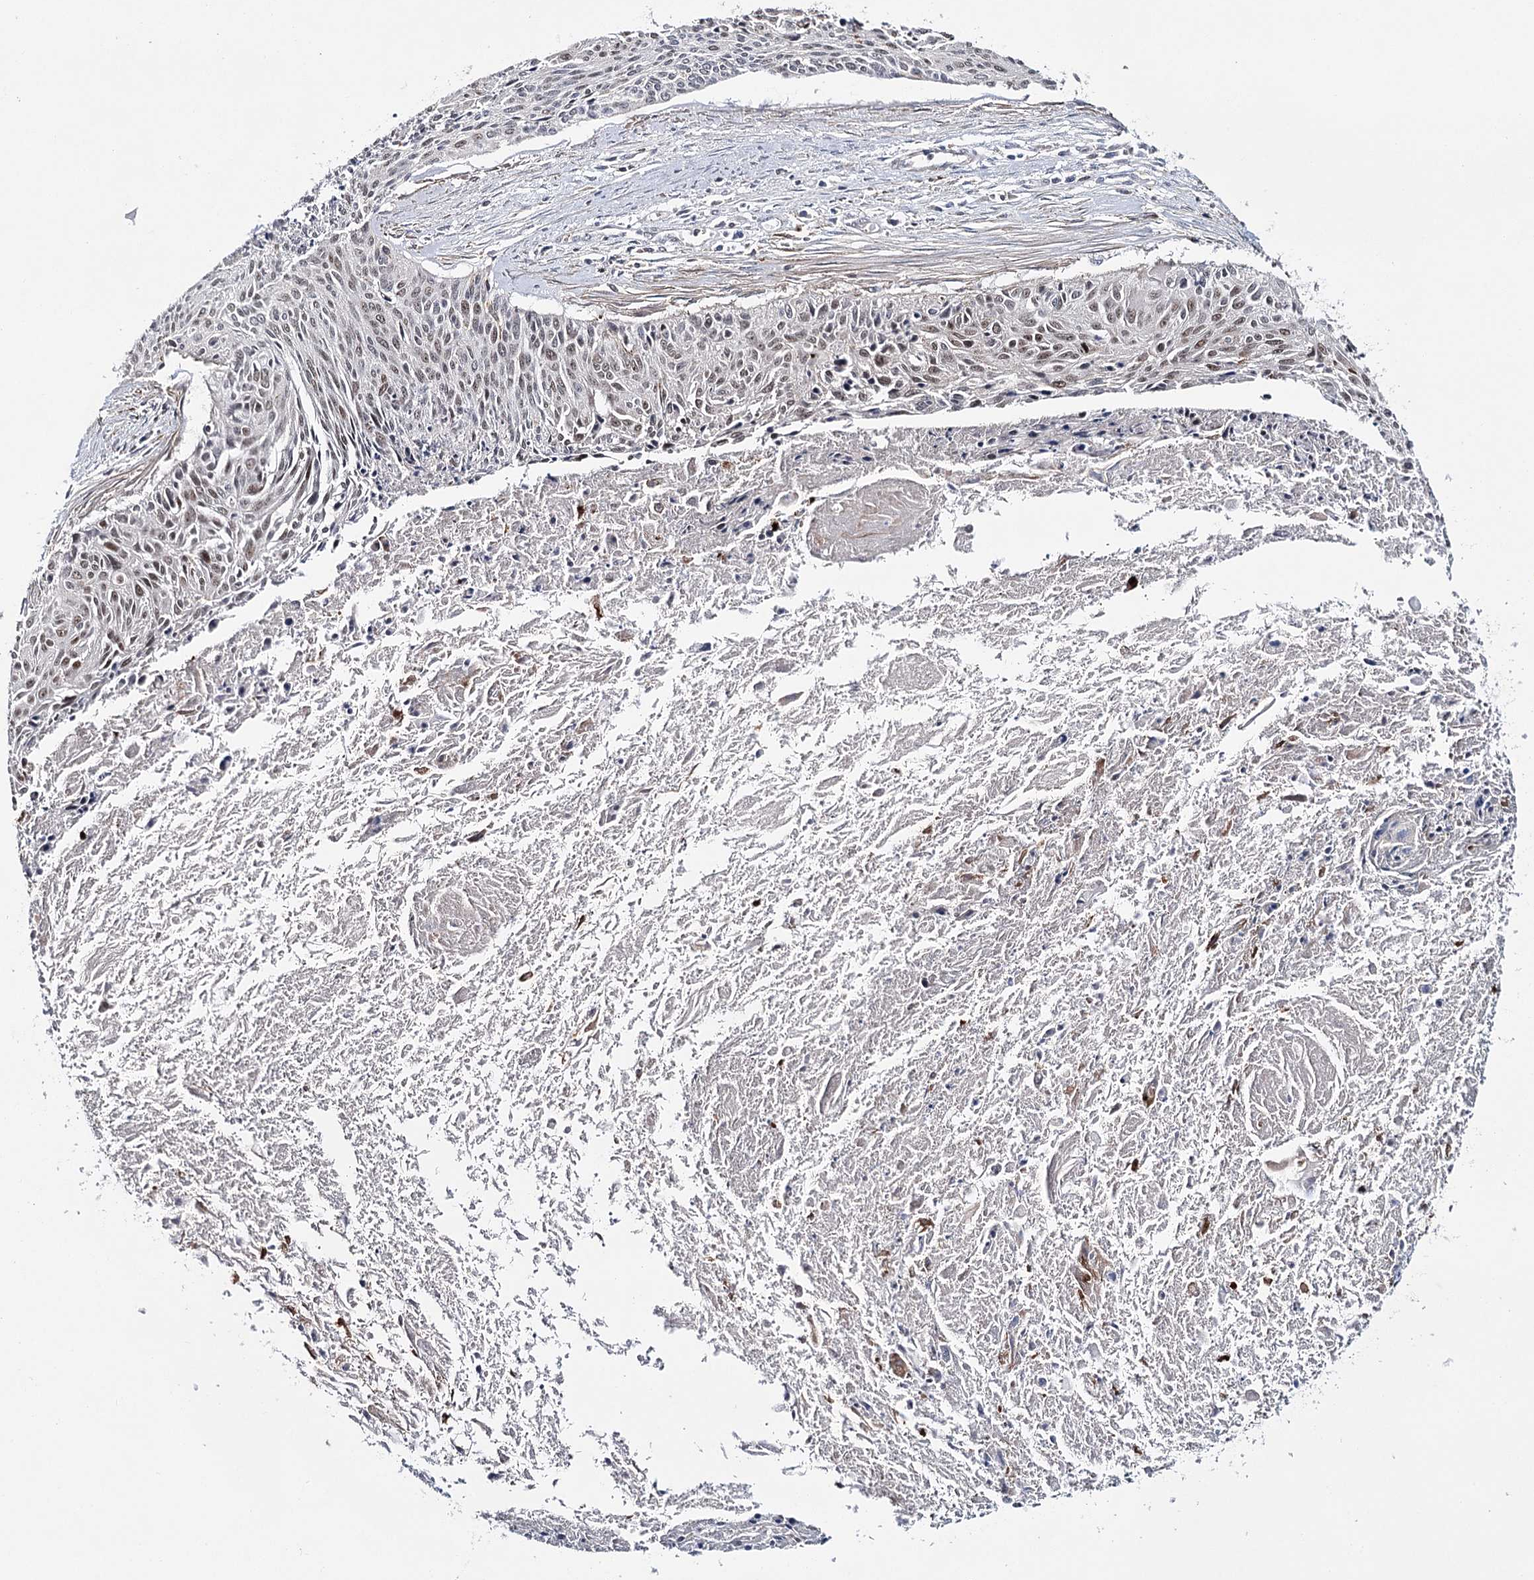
{"staining": {"intensity": "weak", "quantity": "<25%", "location": "nuclear"}, "tissue": "cervical cancer", "cell_type": "Tumor cells", "image_type": "cancer", "snomed": [{"axis": "morphology", "description": "Squamous cell carcinoma, NOS"}, {"axis": "topography", "description": "Cervix"}], "caption": "IHC histopathology image of human cervical cancer stained for a protein (brown), which displays no staining in tumor cells.", "gene": "ZC3H8", "patient": {"sex": "female", "age": 55}}